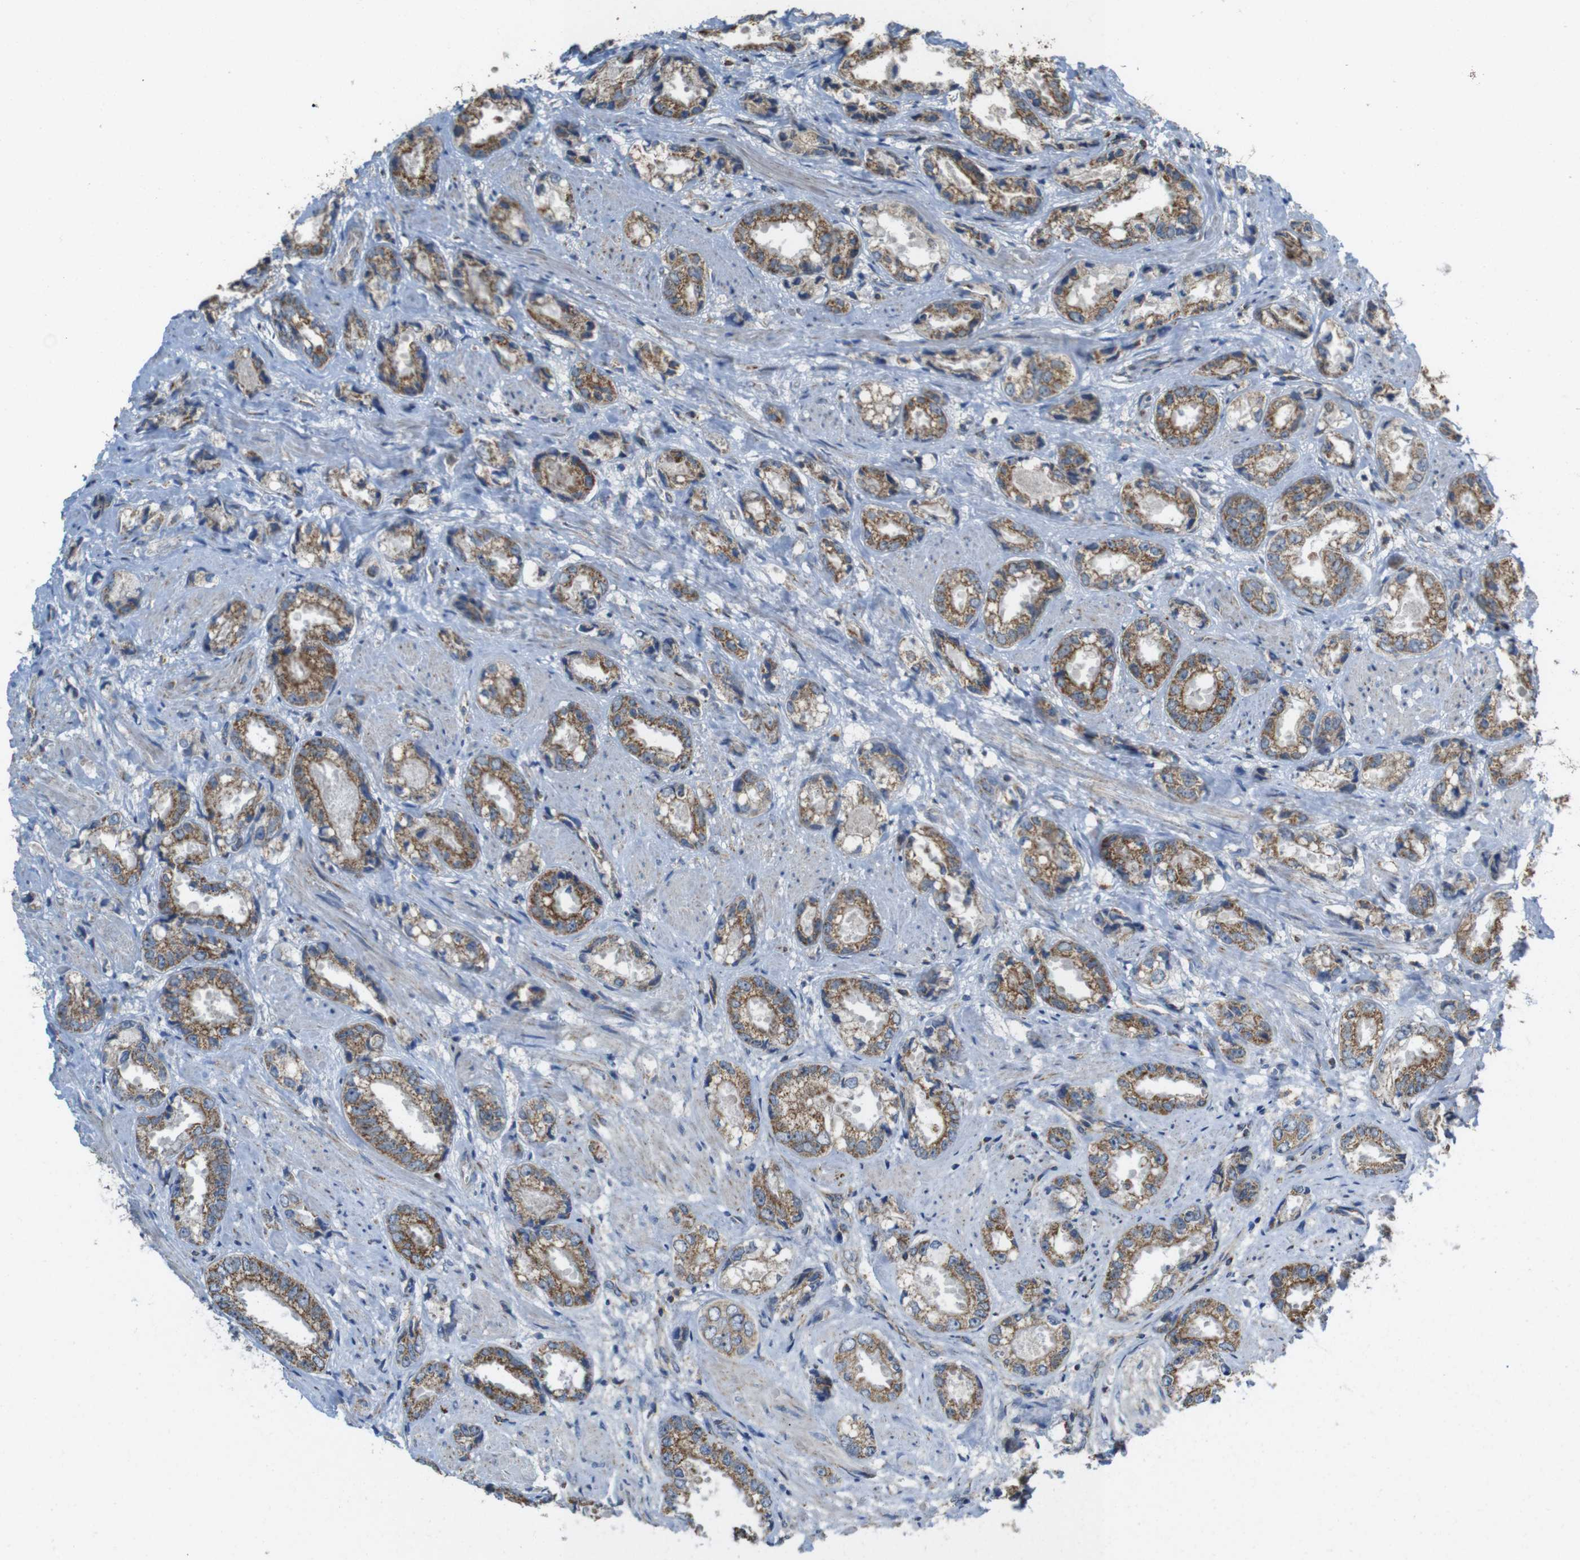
{"staining": {"intensity": "moderate", "quantity": "25%-75%", "location": "cytoplasmic/membranous"}, "tissue": "prostate cancer", "cell_type": "Tumor cells", "image_type": "cancer", "snomed": [{"axis": "morphology", "description": "Adenocarcinoma, High grade"}, {"axis": "topography", "description": "Prostate"}], "caption": "Adenocarcinoma (high-grade) (prostate) was stained to show a protein in brown. There is medium levels of moderate cytoplasmic/membranous expression in approximately 25%-75% of tumor cells.", "gene": "CALHM2", "patient": {"sex": "male", "age": 61}}